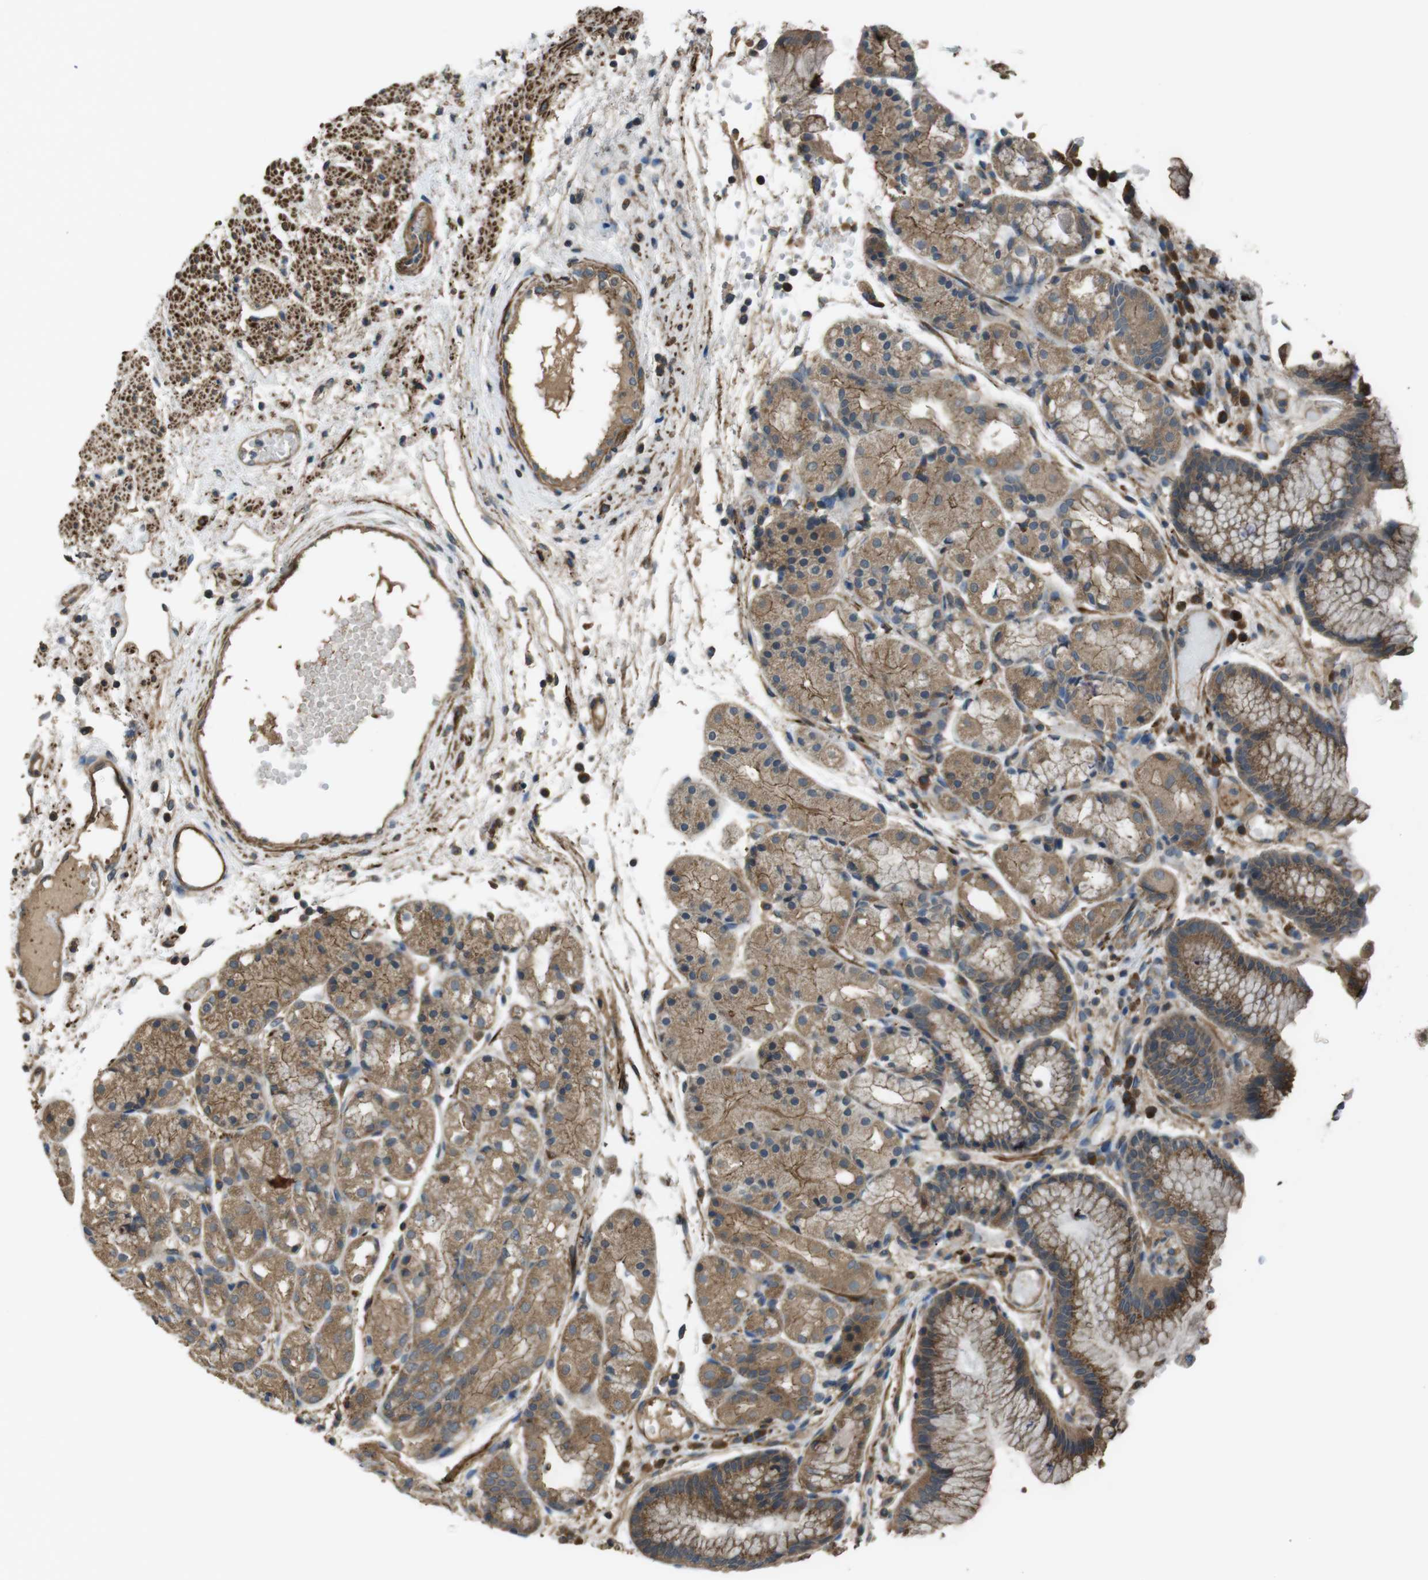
{"staining": {"intensity": "moderate", "quantity": ">75%", "location": "cytoplasmic/membranous"}, "tissue": "stomach", "cell_type": "Glandular cells", "image_type": "normal", "snomed": [{"axis": "morphology", "description": "Normal tissue, NOS"}, {"axis": "topography", "description": "Stomach, upper"}], "caption": "Benign stomach was stained to show a protein in brown. There is medium levels of moderate cytoplasmic/membranous positivity in approximately >75% of glandular cells.", "gene": "FUT2", "patient": {"sex": "male", "age": 72}}